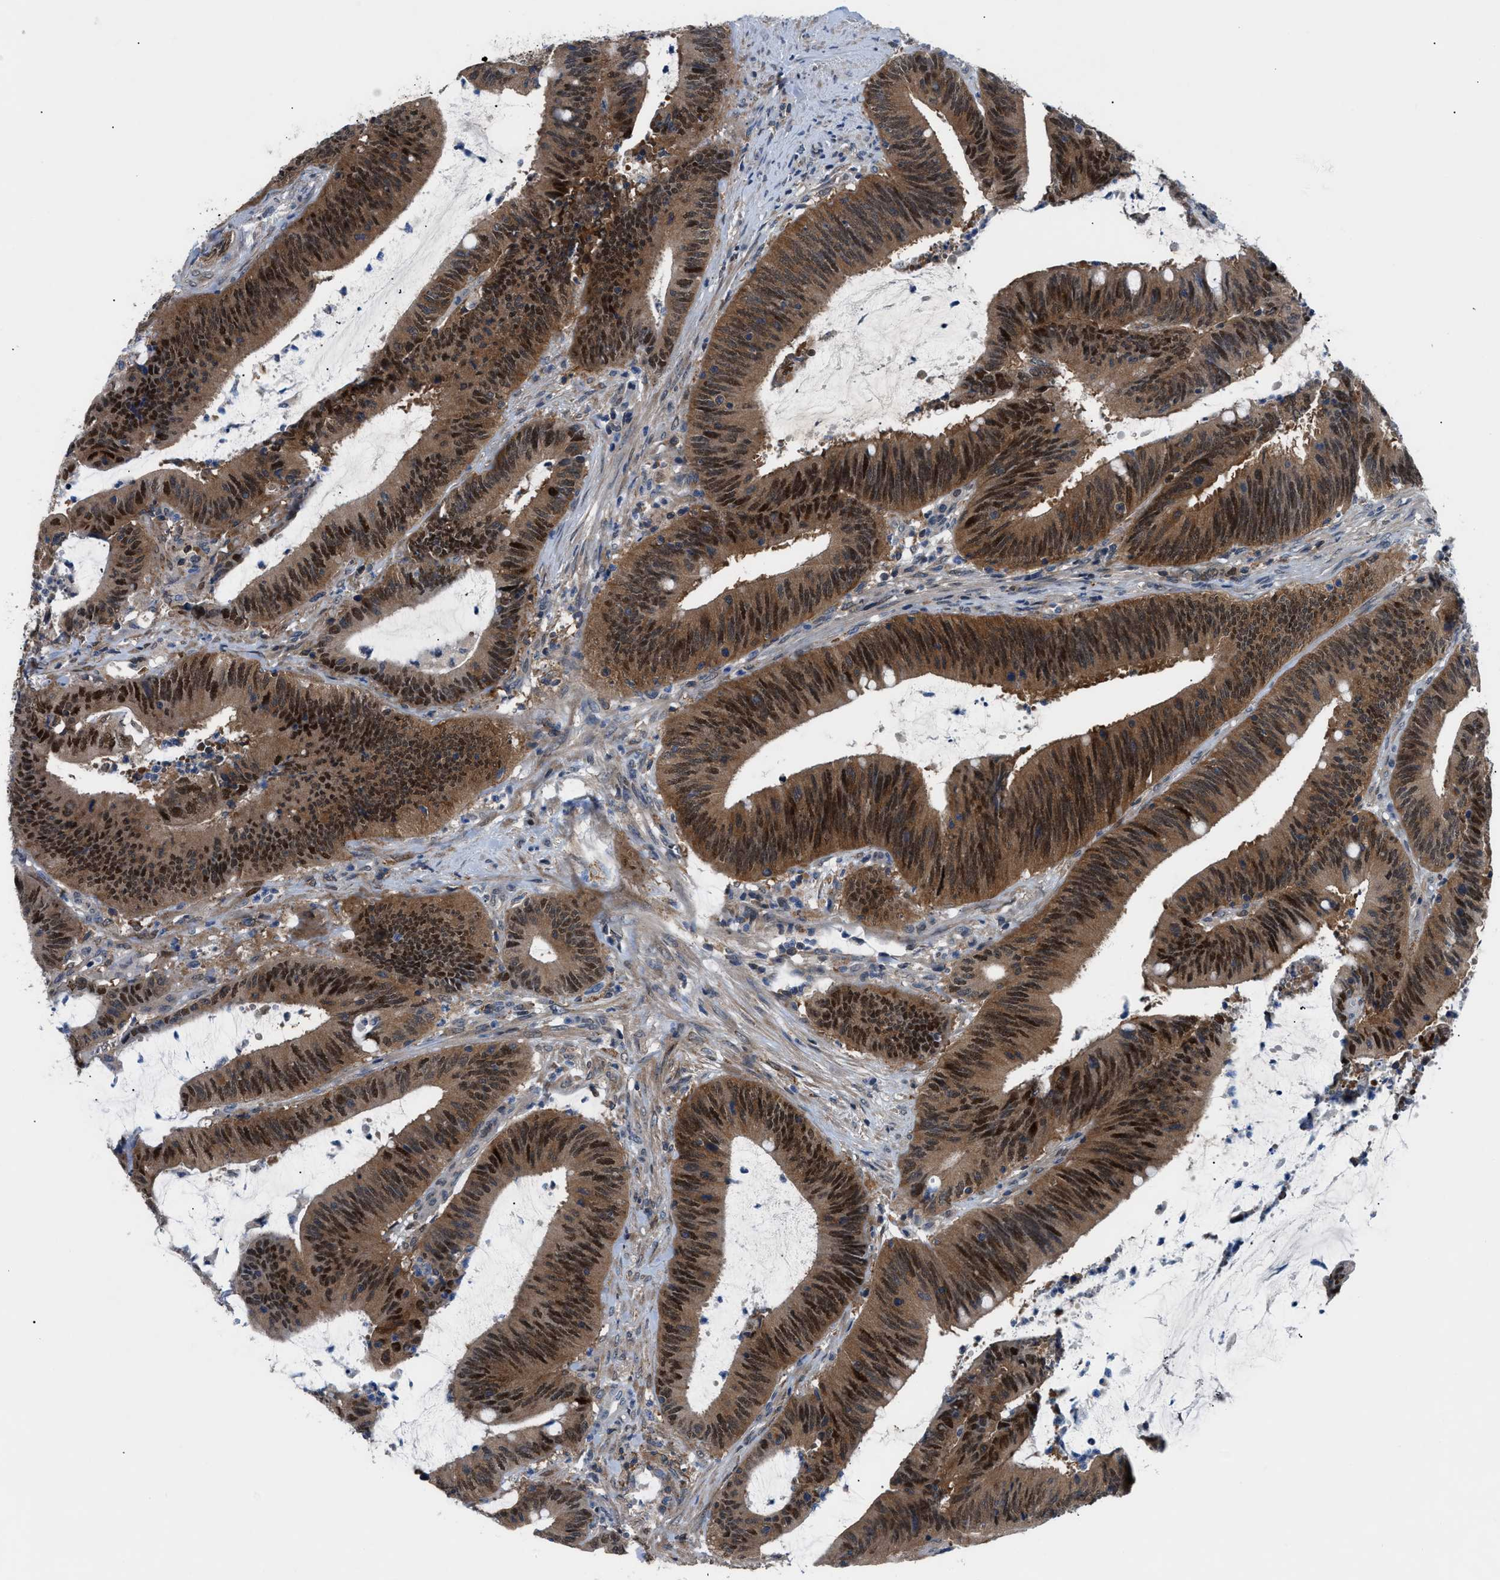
{"staining": {"intensity": "strong", "quantity": ">75%", "location": "cytoplasmic/membranous,nuclear"}, "tissue": "colorectal cancer", "cell_type": "Tumor cells", "image_type": "cancer", "snomed": [{"axis": "morphology", "description": "Normal tissue, NOS"}, {"axis": "morphology", "description": "Adenocarcinoma, NOS"}, {"axis": "topography", "description": "Rectum"}], "caption": "Adenocarcinoma (colorectal) was stained to show a protein in brown. There is high levels of strong cytoplasmic/membranous and nuclear staining in about >75% of tumor cells.", "gene": "TMEM45B", "patient": {"sex": "female", "age": 66}}